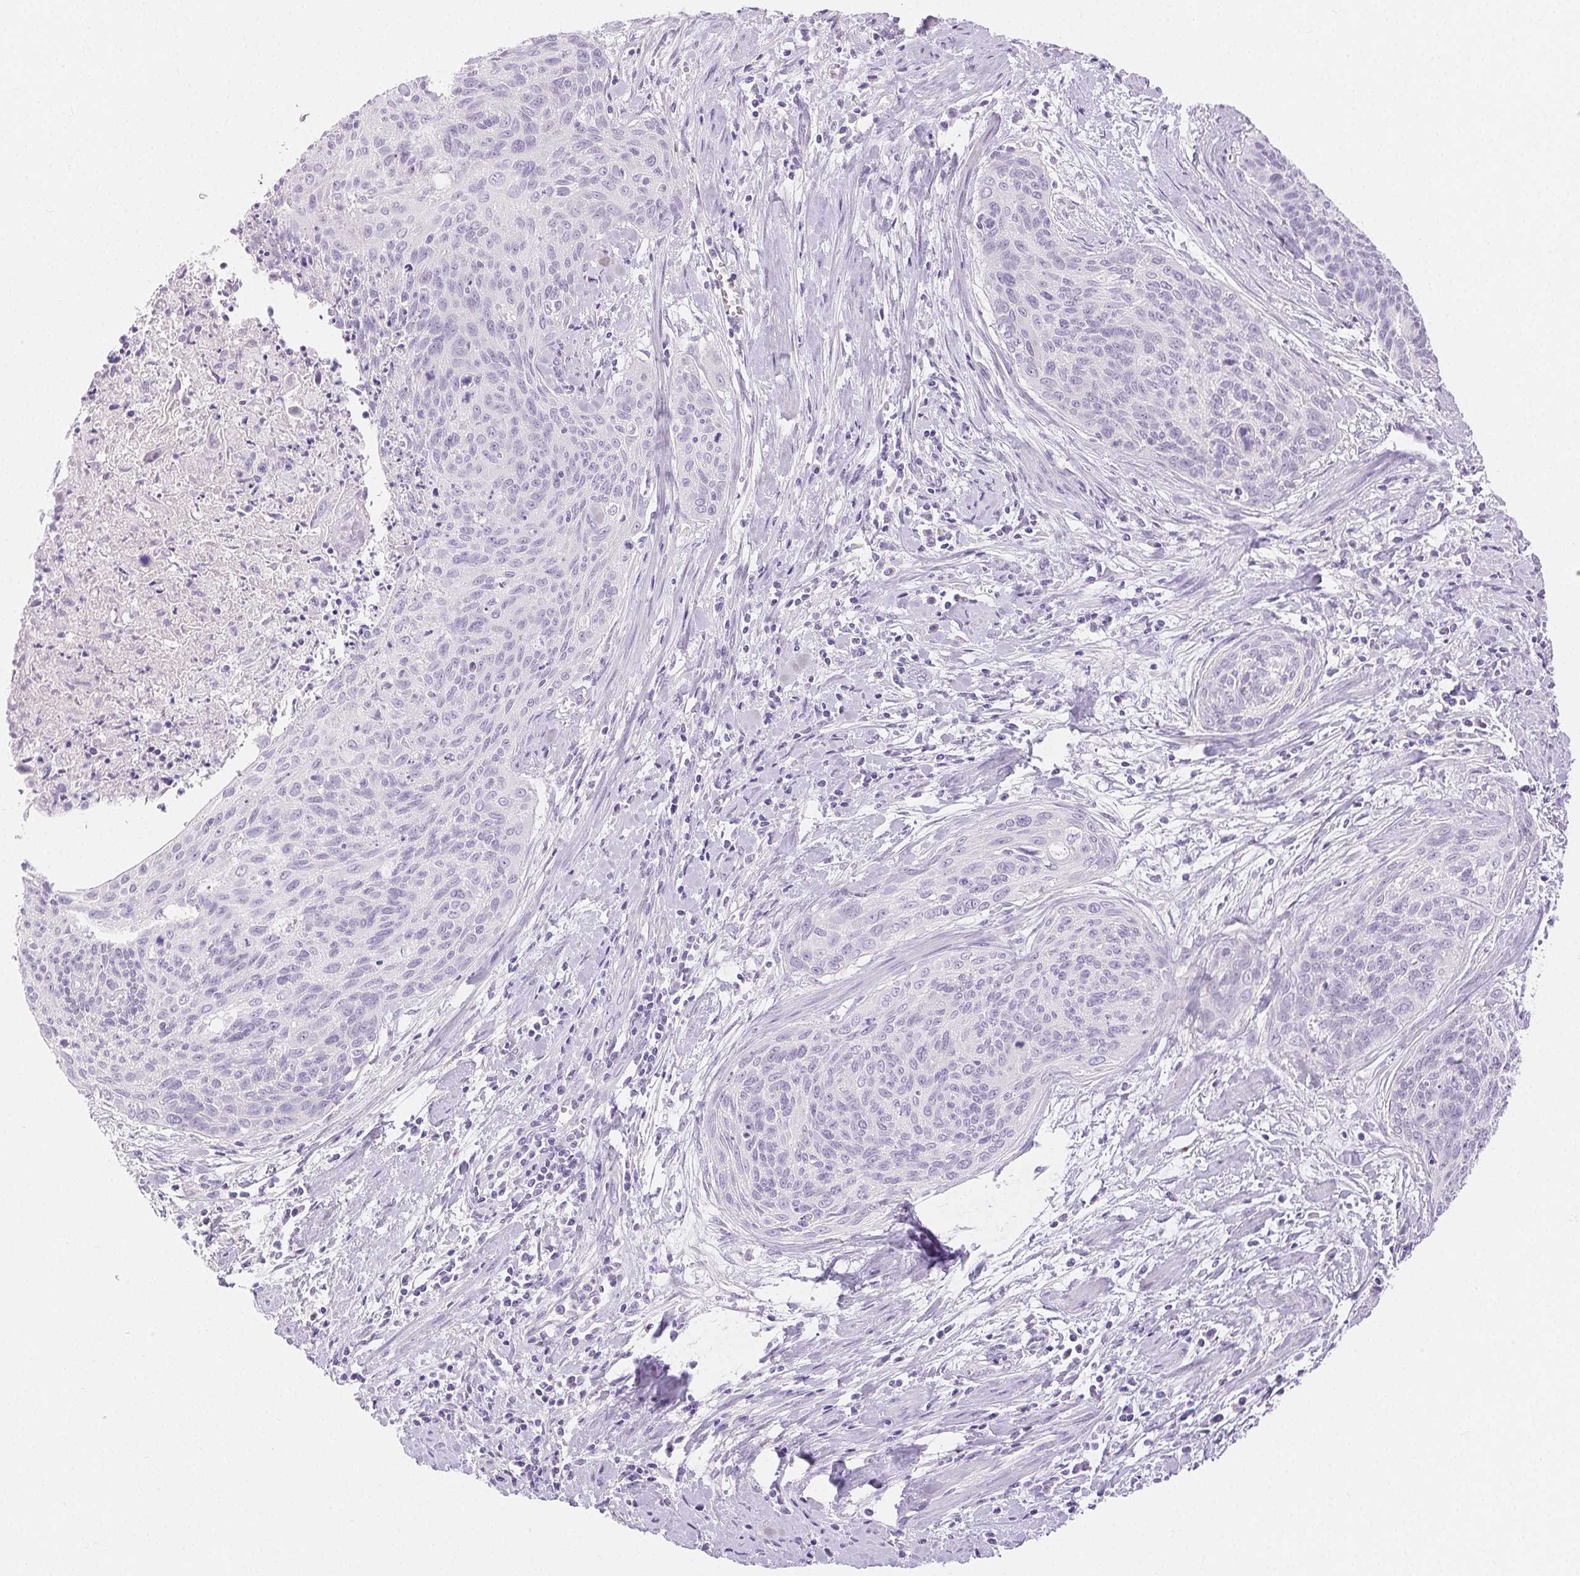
{"staining": {"intensity": "negative", "quantity": "none", "location": "none"}, "tissue": "cervical cancer", "cell_type": "Tumor cells", "image_type": "cancer", "snomed": [{"axis": "morphology", "description": "Squamous cell carcinoma, NOS"}, {"axis": "topography", "description": "Cervix"}], "caption": "Tumor cells show no significant protein positivity in cervical cancer.", "gene": "CLDN16", "patient": {"sex": "female", "age": 55}}